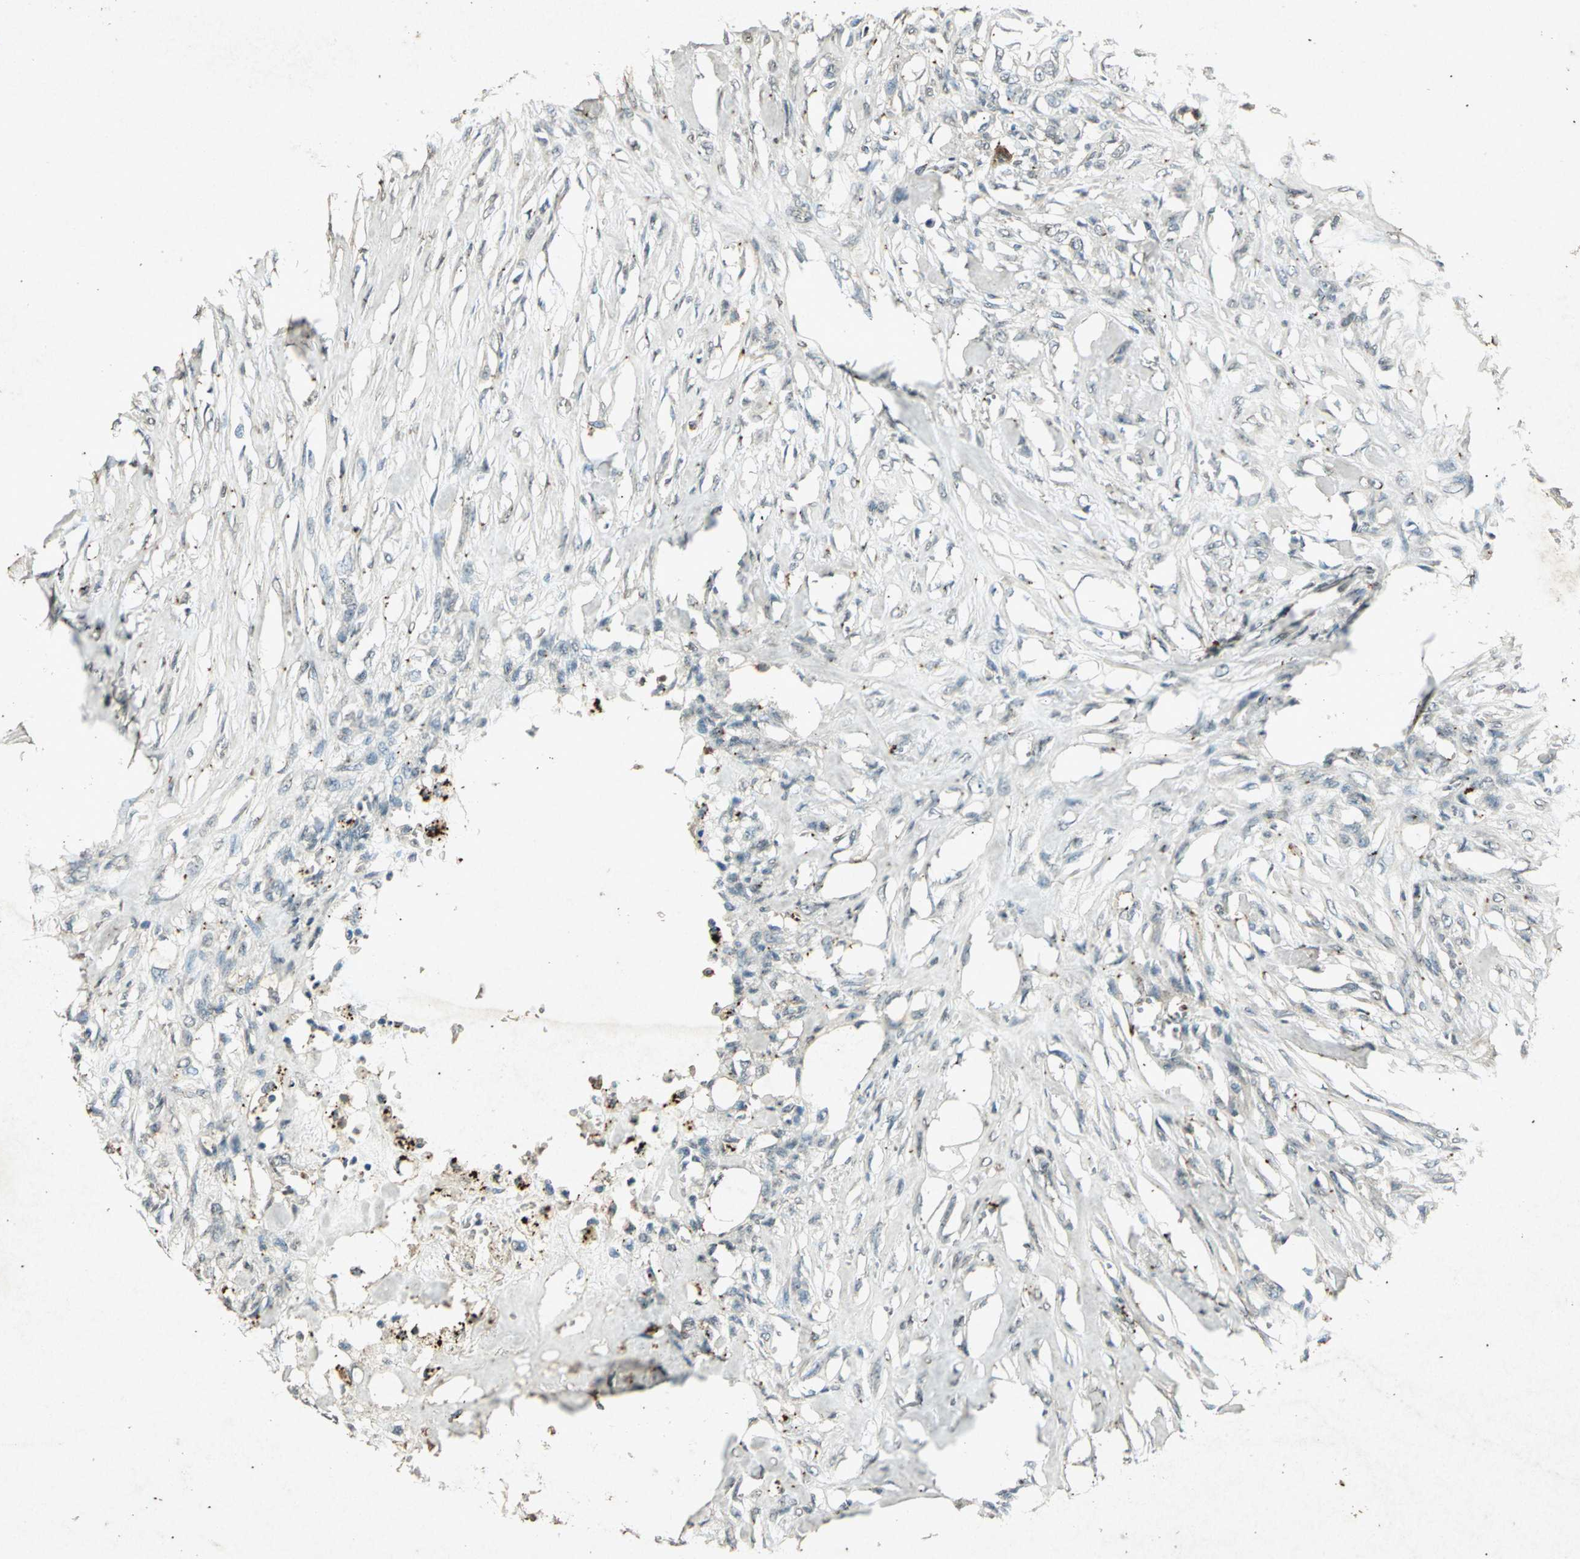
{"staining": {"intensity": "negative", "quantity": "none", "location": "none"}, "tissue": "skin cancer", "cell_type": "Tumor cells", "image_type": "cancer", "snomed": [{"axis": "morphology", "description": "Normal tissue, NOS"}, {"axis": "morphology", "description": "Squamous cell carcinoma, NOS"}, {"axis": "topography", "description": "Skin"}], "caption": "The immunohistochemistry (IHC) histopathology image has no significant expression in tumor cells of skin cancer (squamous cell carcinoma) tissue.", "gene": "PSEN1", "patient": {"sex": "female", "age": 59}}